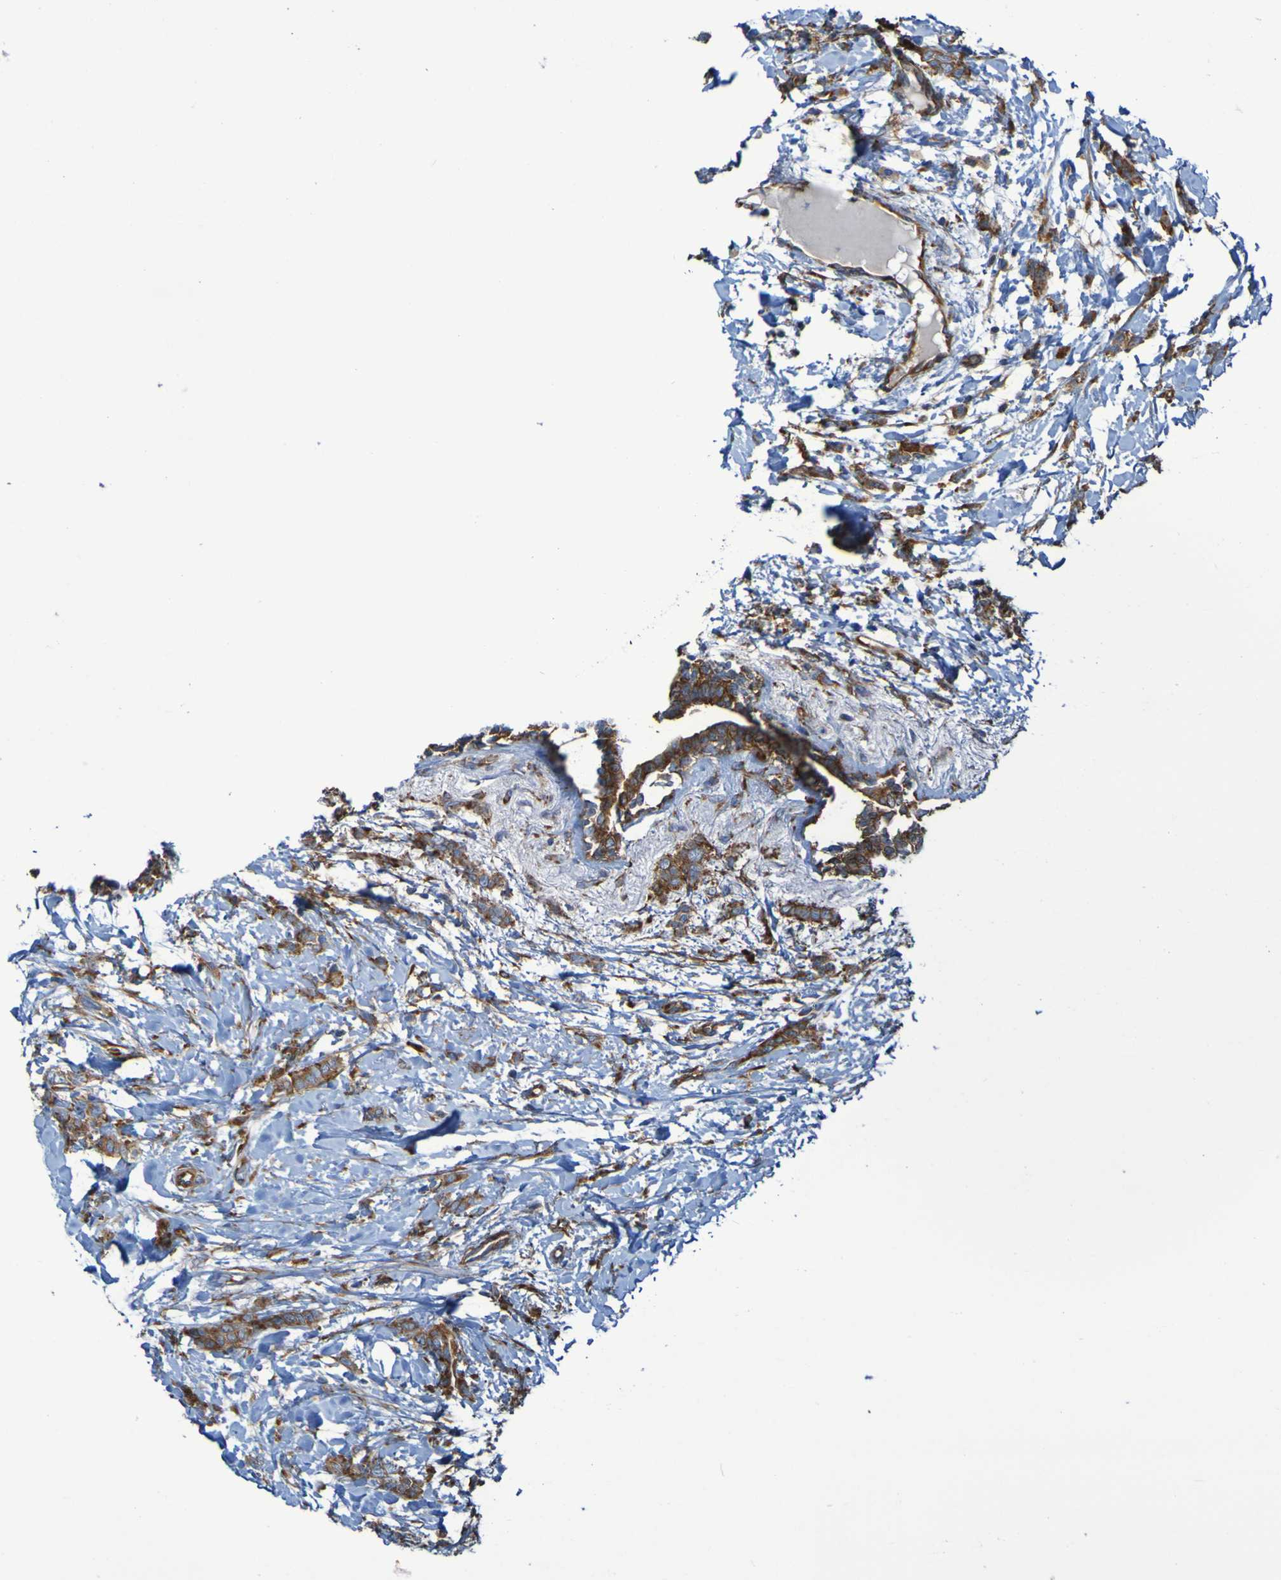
{"staining": {"intensity": "moderate", "quantity": ">75%", "location": "cytoplasmic/membranous"}, "tissue": "breast cancer", "cell_type": "Tumor cells", "image_type": "cancer", "snomed": [{"axis": "morphology", "description": "Lobular carcinoma, in situ"}, {"axis": "morphology", "description": "Lobular carcinoma"}, {"axis": "topography", "description": "Breast"}], "caption": "Immunohistochemical staining of breast lobular carcinoma demonstrates medium levels of moderate cytoplasmic/membranous protein positivity in about >75% of tumor cells. The protein is shown in brown color, while the nuclei are stained blue.", "gene": "RPL10", "patient": {"sex": "female", "age": 41}}